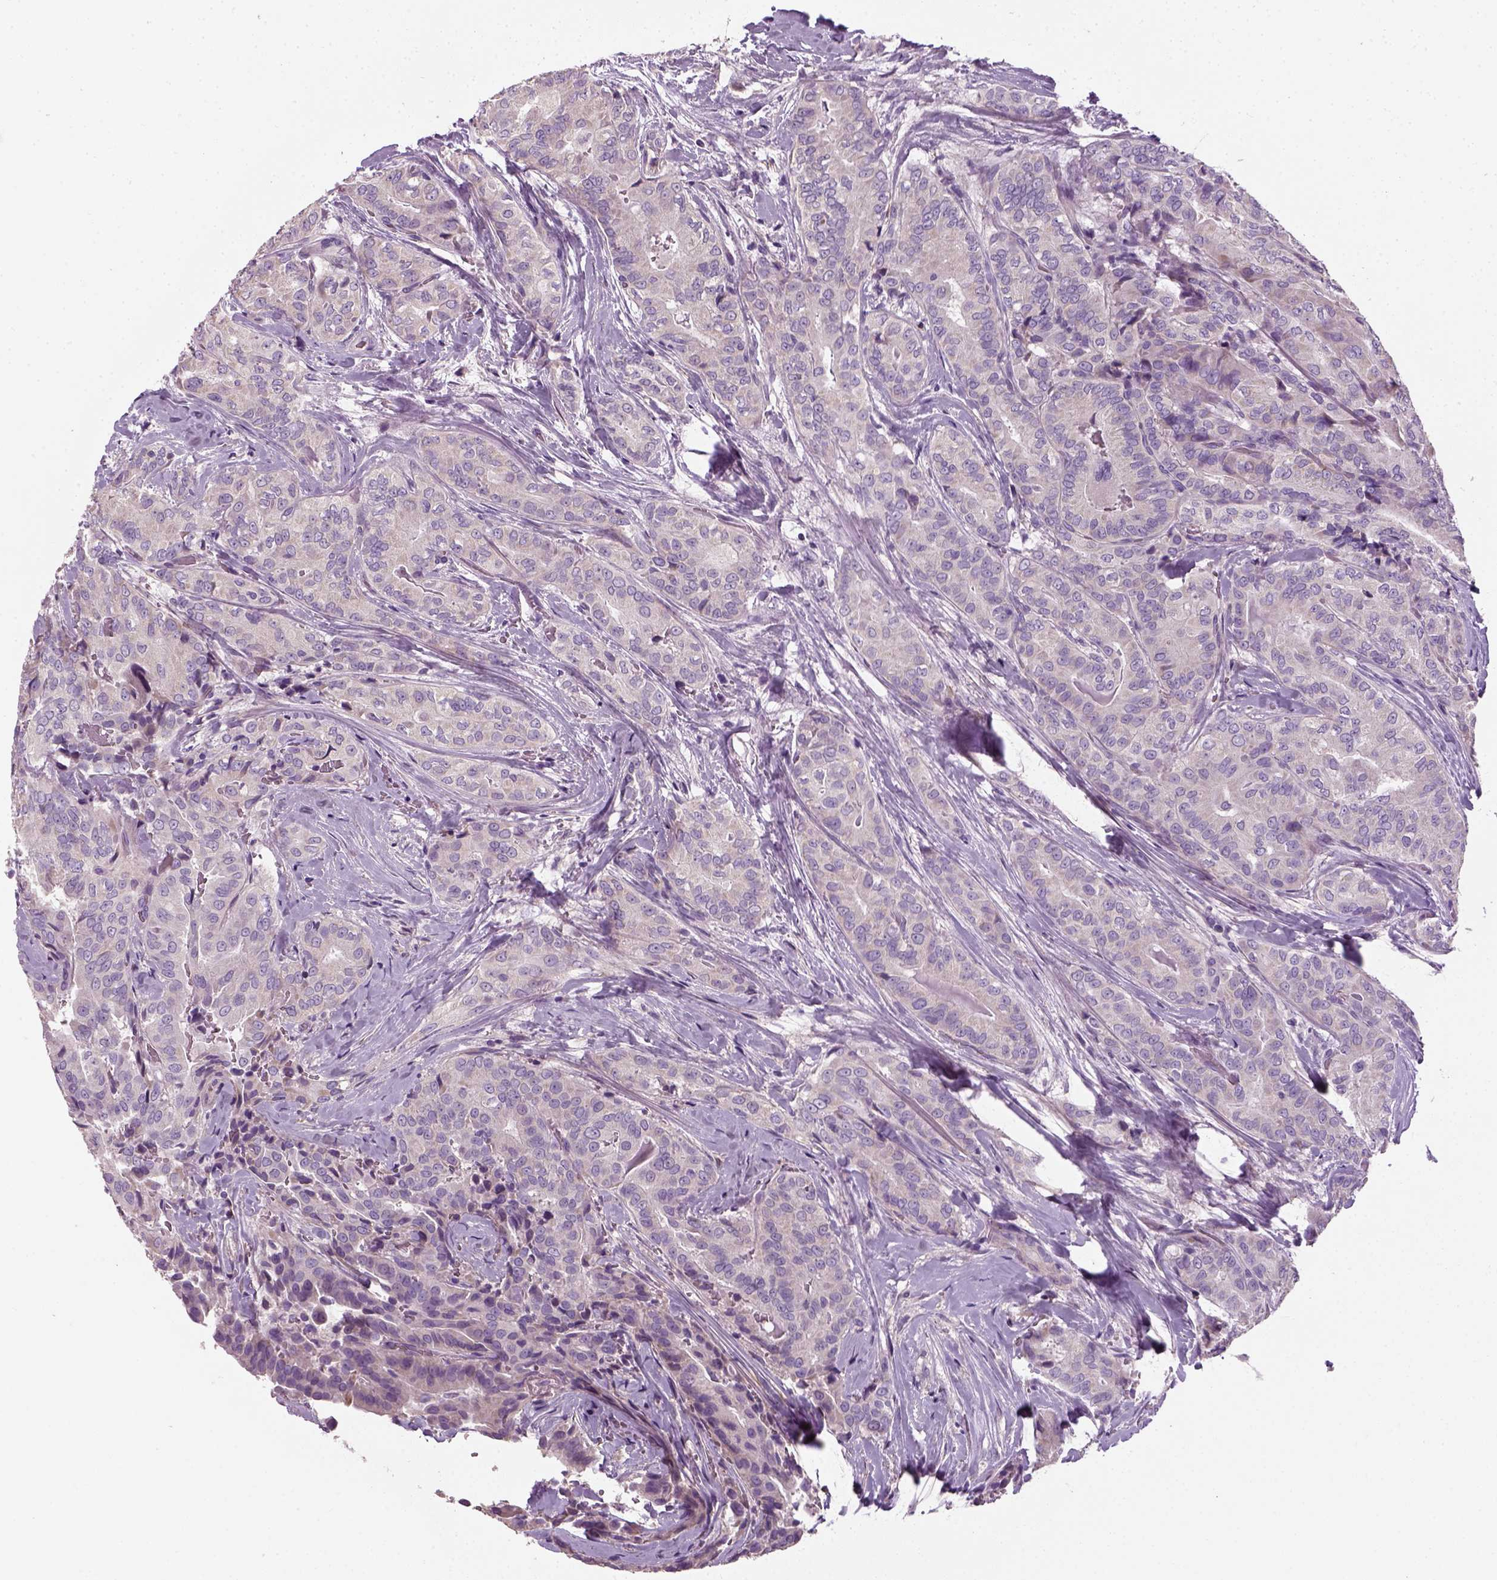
{"staining": {"intensity": "negative", "quantity": "none", "location": "none"}, "tissue": "thyroid cancer", "cell_type": "Tumor cells", "image_type": "cancer", "snomed": [{"axis": "morphology", "description": "Papillary adenocarcinoma, NOS"}, {"axis": "topography", "description": "Thyroid gland"}], "caption": "An IHC photomicrograph of thyroid cancer is shown. There is no staining in tumor cells of thyroid cancer.", "gene": "ELOVL3", "patient": {"sex": "male", "age": 61}}